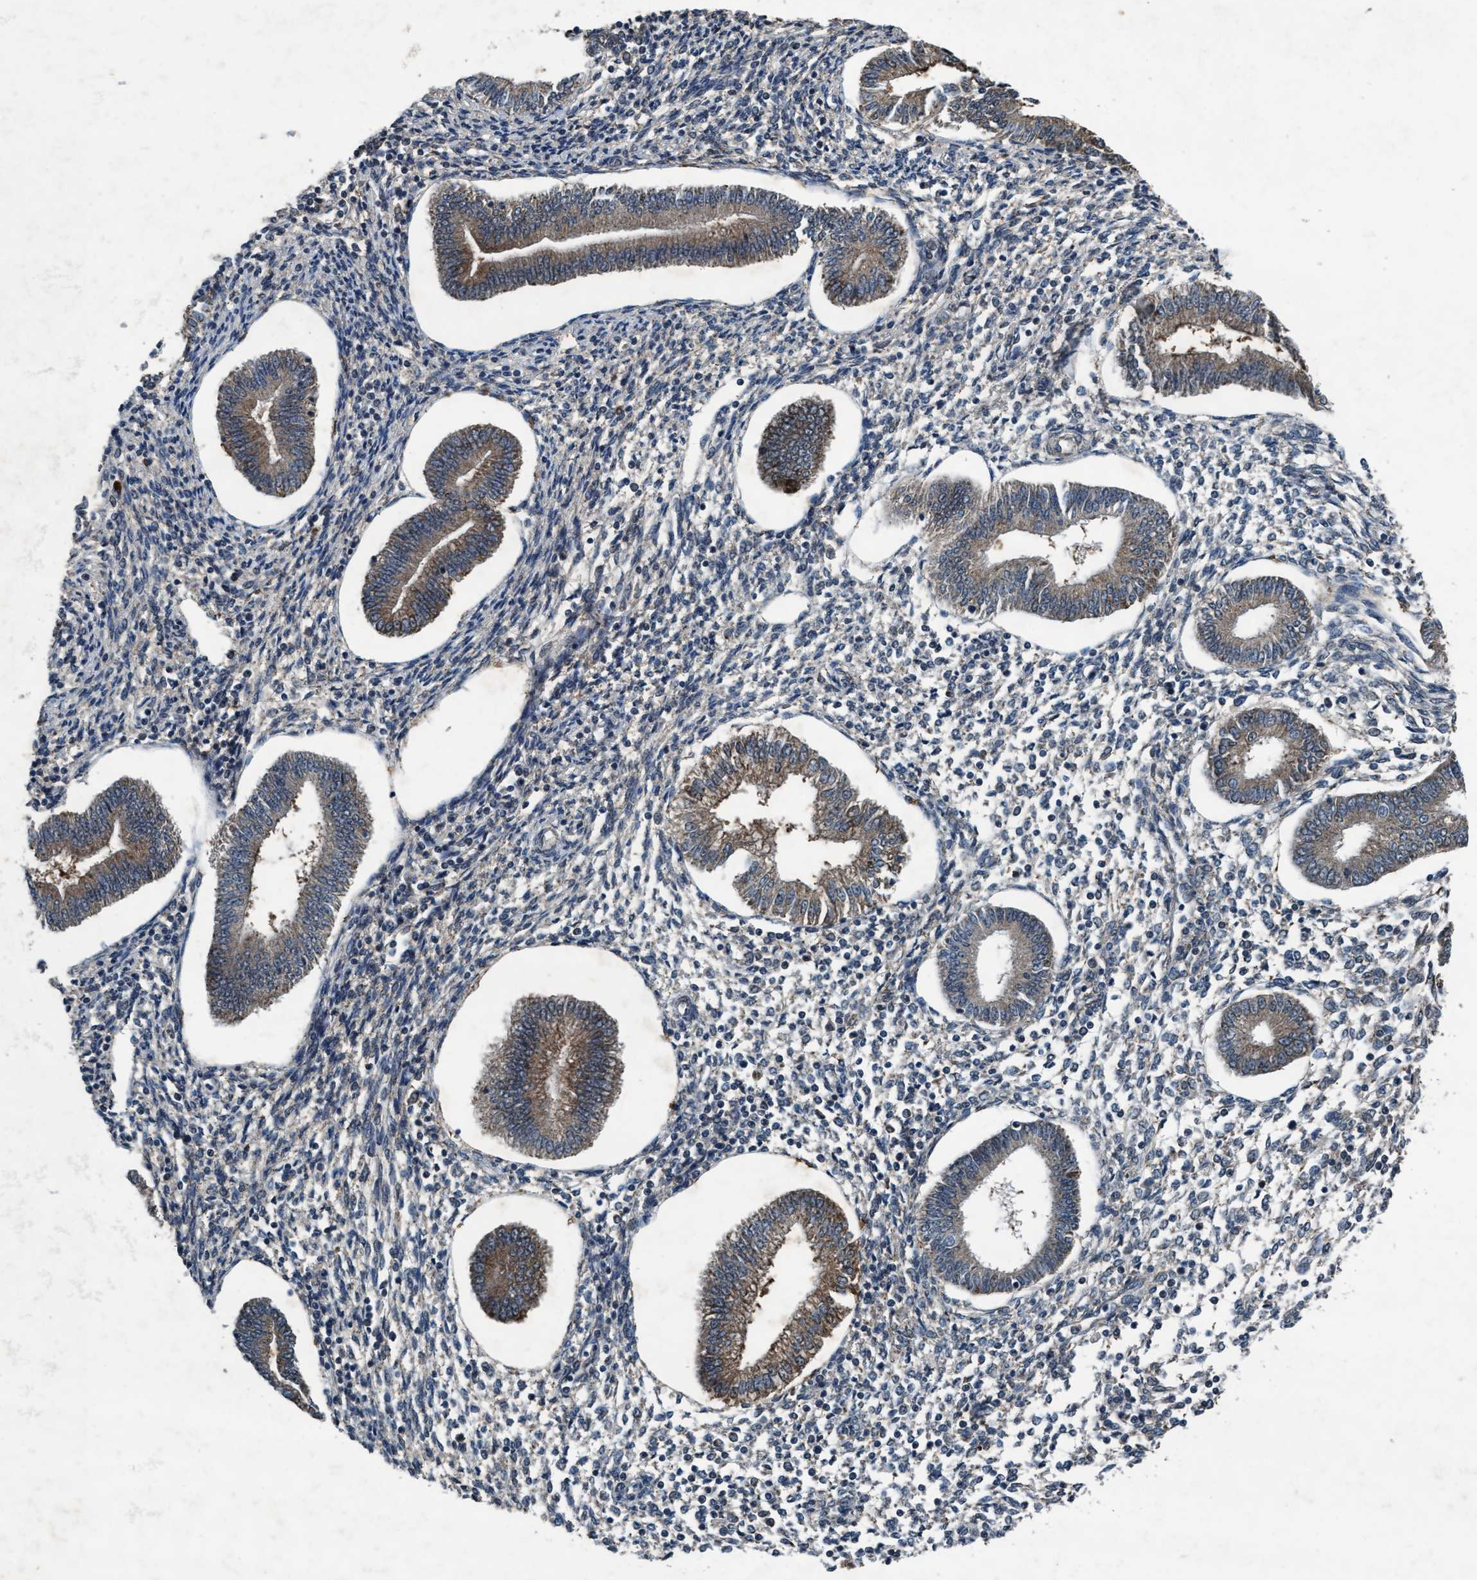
{"staining": {"intensity": "moderate", "quantity": "25%-75%", "location": "cytoplasmic/membranous"}, "tissue": "endometrium", "cell_type": "Cells in endometrial stroma", "image_type": "normal", "snomed": [{"axis": "morphology", "description": "Normal tissue, NOS"}, {"axis": "topography", "description": "Endometrium"}], "caption": "DAB (3,3'-diaminobenzidine) immunohistochemical staining of normal endometrium reveals moderate cytoplasmic/membranous protein staining in approximately 25%-75% of cells in endometrial stroma. The staining is performed using DAB brown chromogen to label protein expression. The nuclei are counter-stained blue using hematoxylin.", "gene": "AKT1S1", "patient": {"sex": "female", "age": 50}}